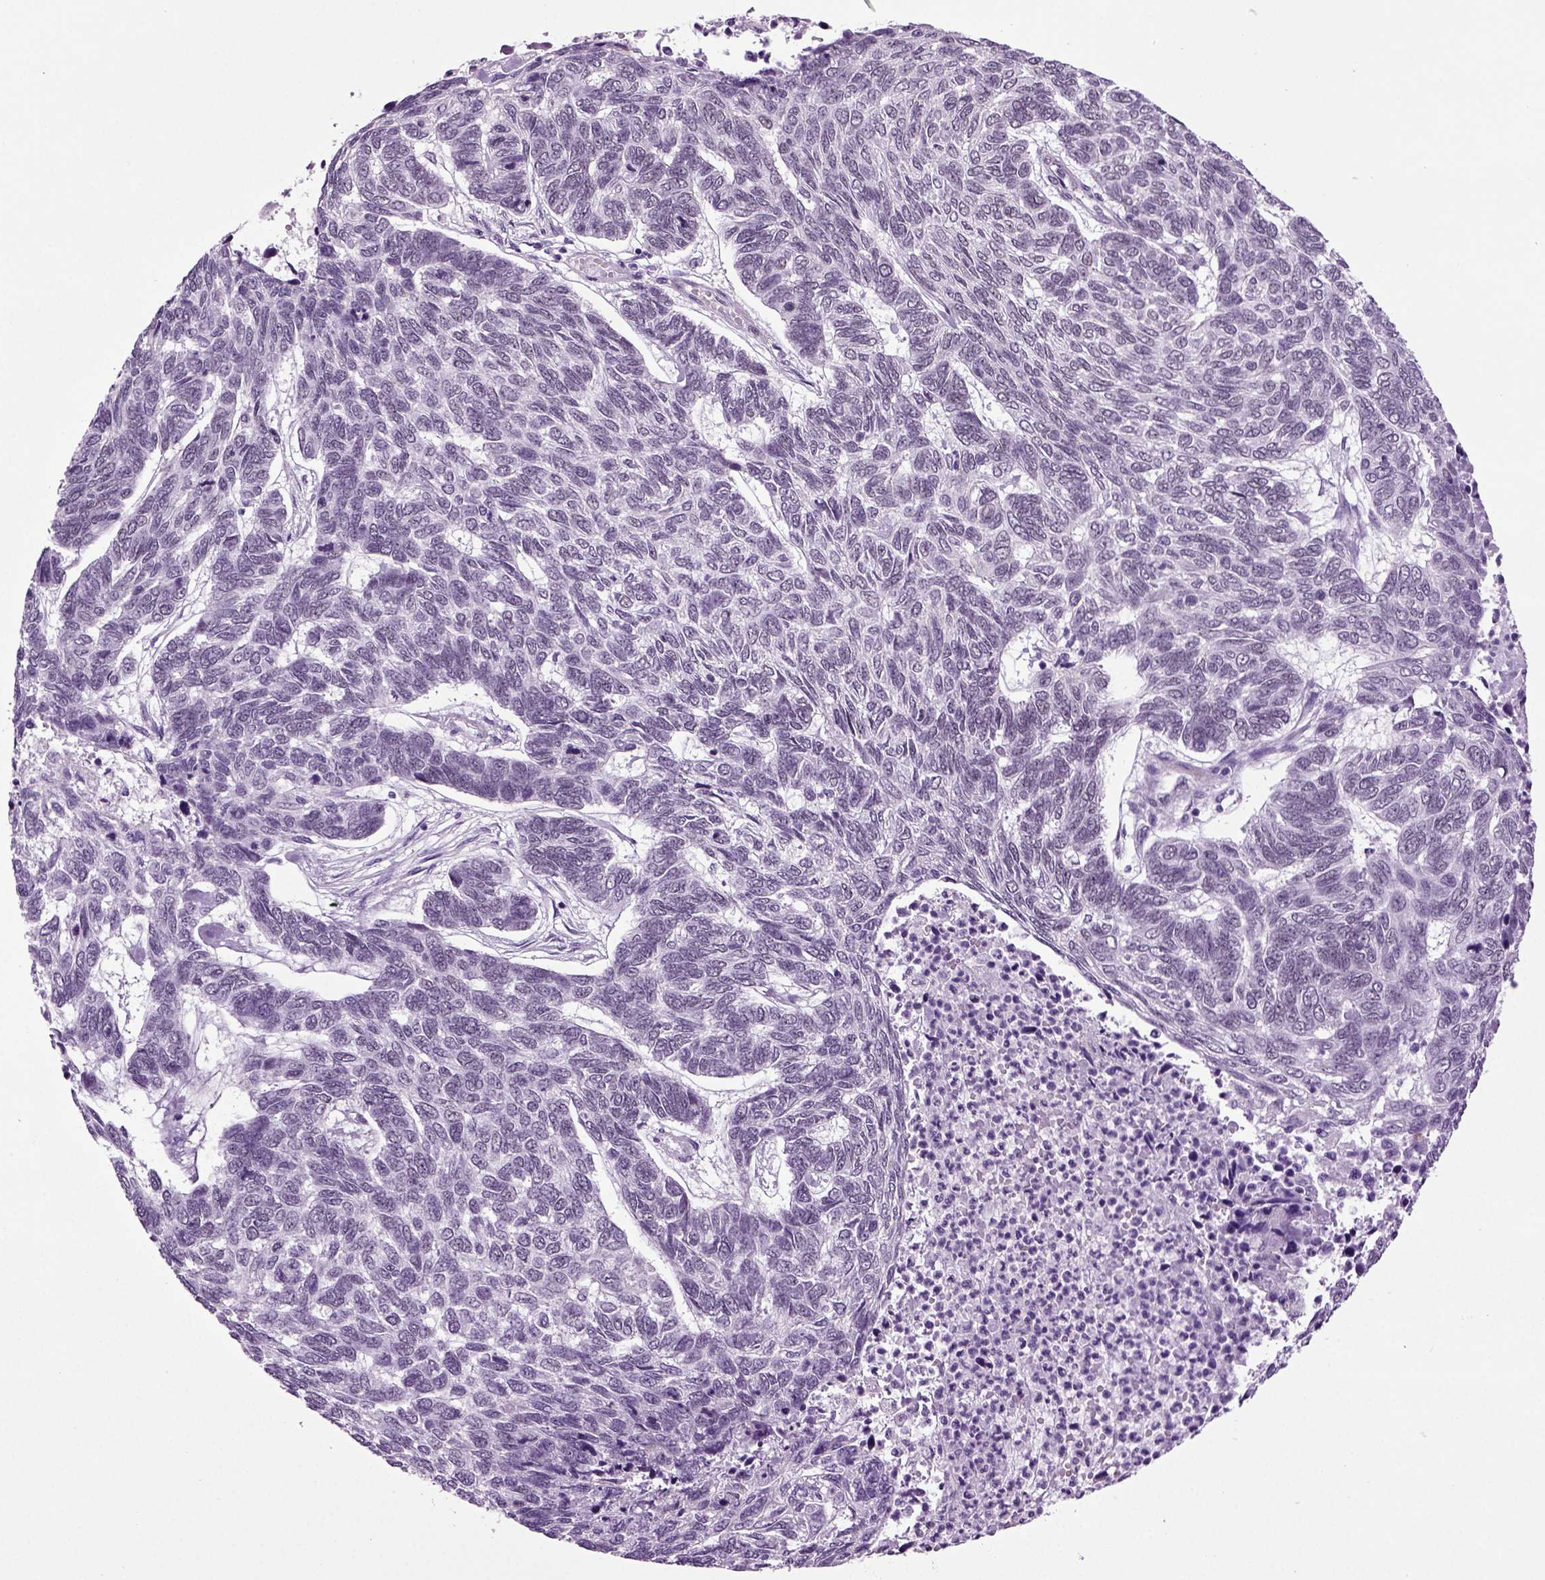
{"staining": {"intensity": "negative", "quantity": "none", "location": "none"}, "tissue": "skin cancer", "cell_type": "Tumor cells", "image_type": "cancer", "snomed": [{"axis": "morphology", "description": "Basal cell carcinoma"}, {"axis": "topography", "description": "Skin"}], "caption": "High magnification brightfield microscopy of skin basal cell carcinoma stained with DAB (3,3'-diaminobenzidine) (brown) and counterstained with hematoxylin (blue): tumor cells show no significant staining. Nuclei are stained in blue.", "gene": "RFX3", "patient": {"sex": "female", "age": 65}}